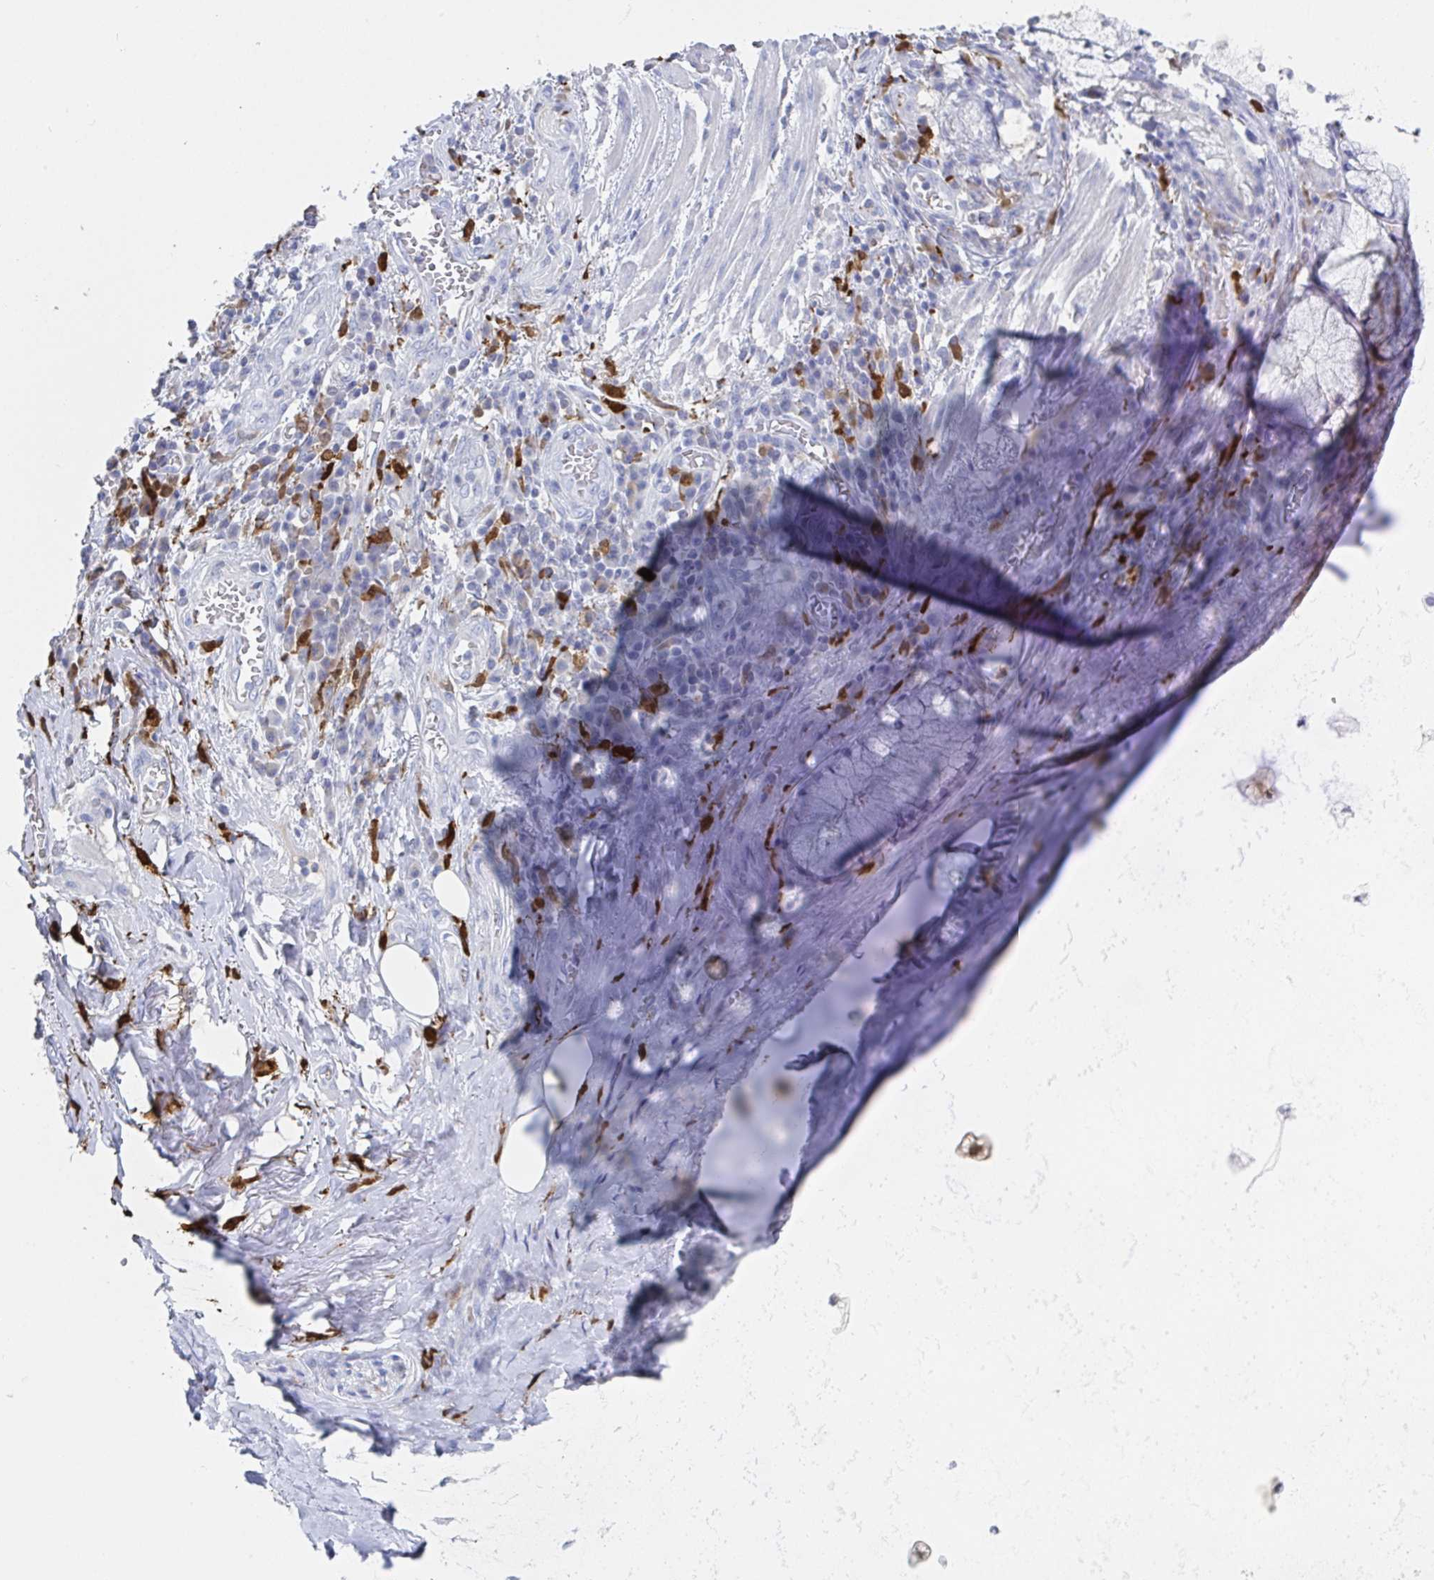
{"staining": {"intensity": "negative", "quantity": "none", "location": "none"}, "tissue": "soft tissue", "cell_type": "Chondrocytes", "image_type": "normal", "snomed": [{"axis": "morphology", "description": "Normal tissue, NOS"}, {"axis": "topography", "description": "Lymph node"}, {"axis": "topography", "description": "Bronchus"}], "caption": "Chondrocytes are negative for brown protein staining in benign soft tissue. The staining was performed using DAB to visualize the protein expression in brown, while the nuclei were stained in blue with hematoxylin (Magnification: 20x).", "gene": "OR2A1", "patient": {"sex": "male", "age": 56}}